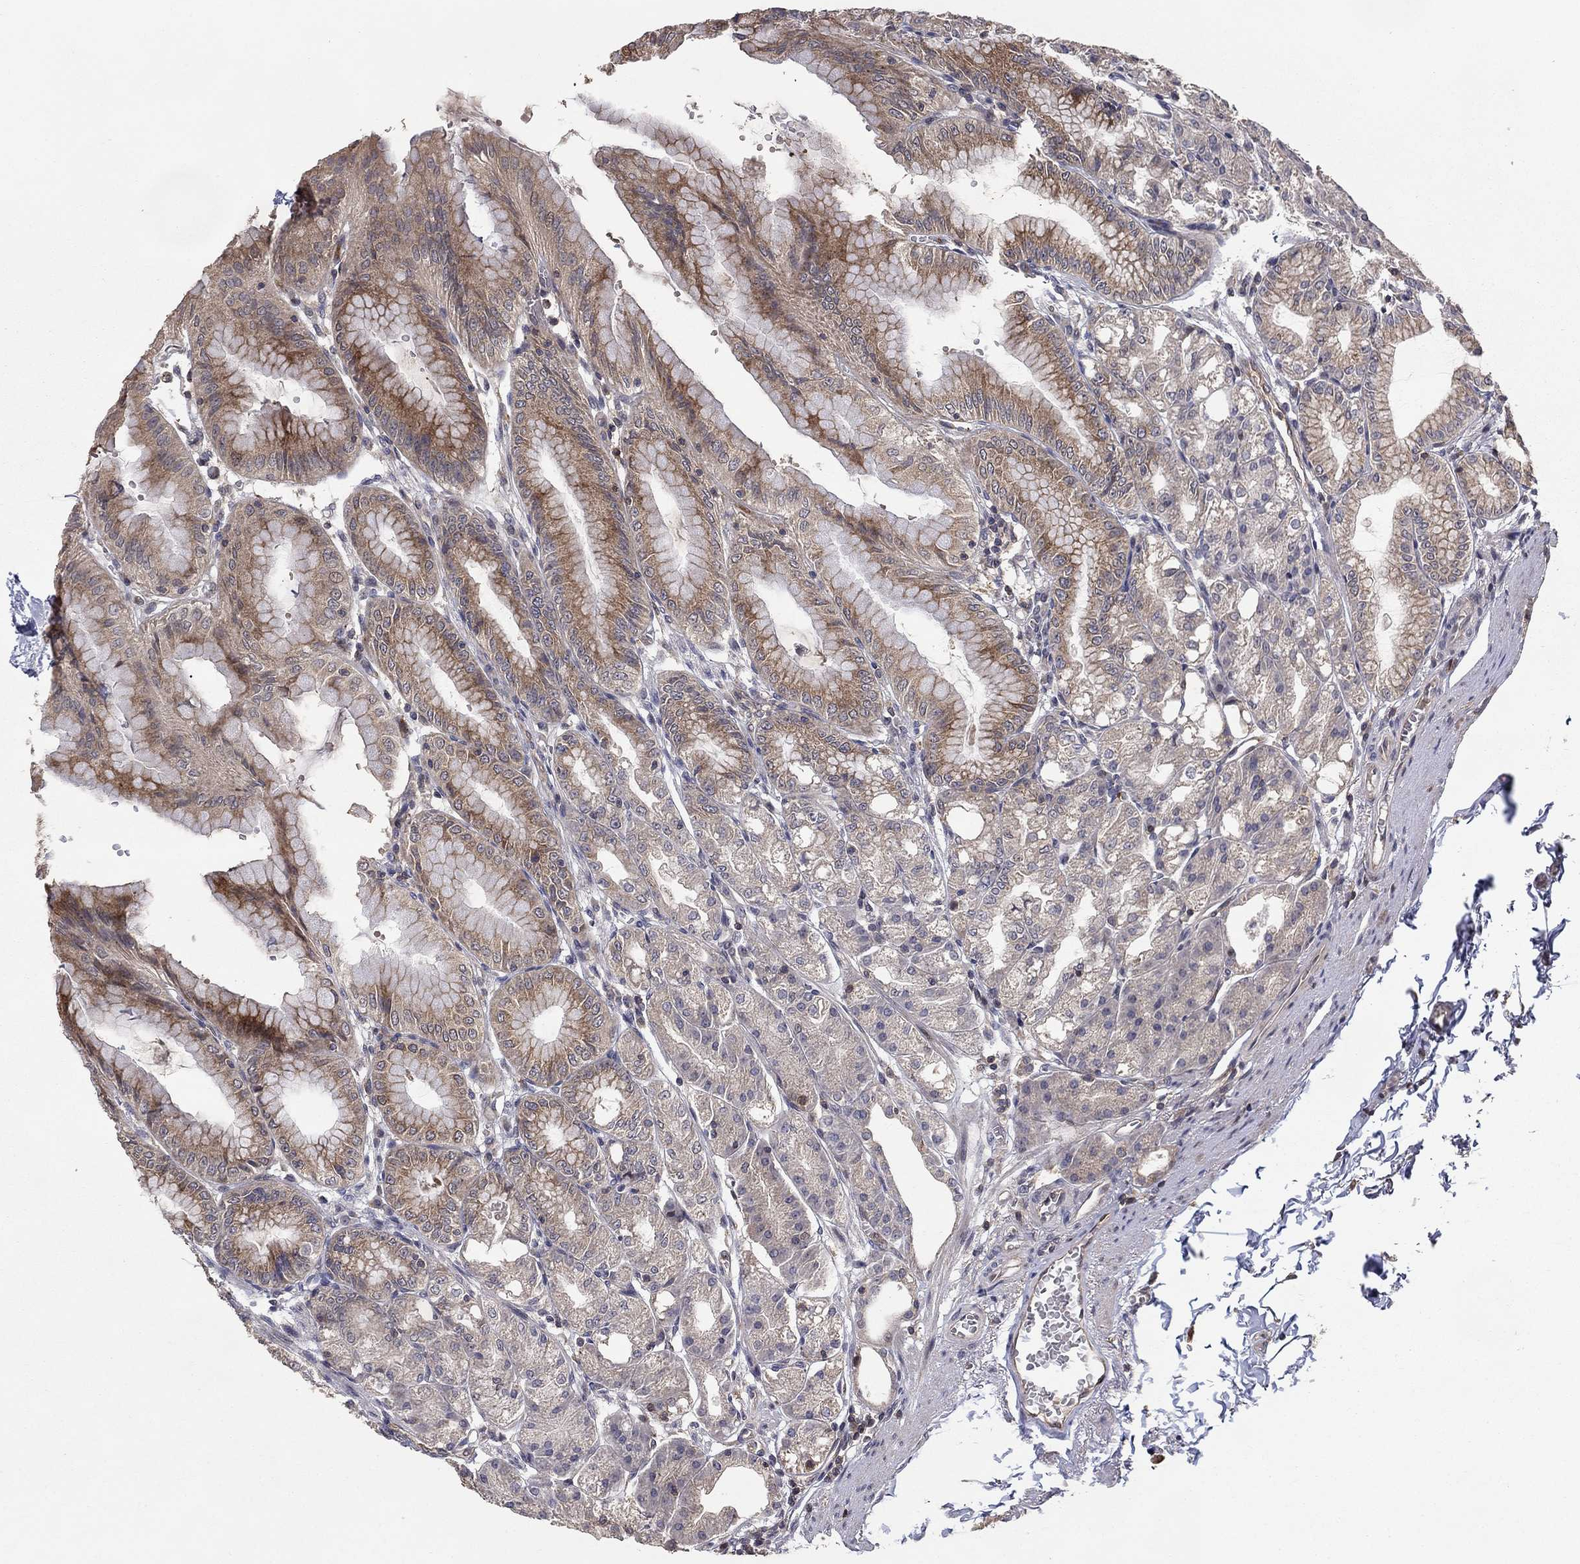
{"staining": {"intensity": "moderate", "quantity": "25%-75%", "location": "cytoplasmic/membranous"}, "tissue": "stomach", "cell_type": "Glandular cells", "image_type": "normal", "snomed": [{"axis": "morphology", "description": "Normal tissue, NOS"}, {"axis": "topography", "description": "Stomach"}], "caption": "High-magnification brightfield microscopy of normal stomach stained with DAB (brown) and counterstained with hematoxylin (blue). glandular cells exhibit moderate cytoplasmic/membranous positivity is present in approximately25%-75% of cells.", "gene": "LPCAT4", "patient": {"sex": "male", "age": 71}}